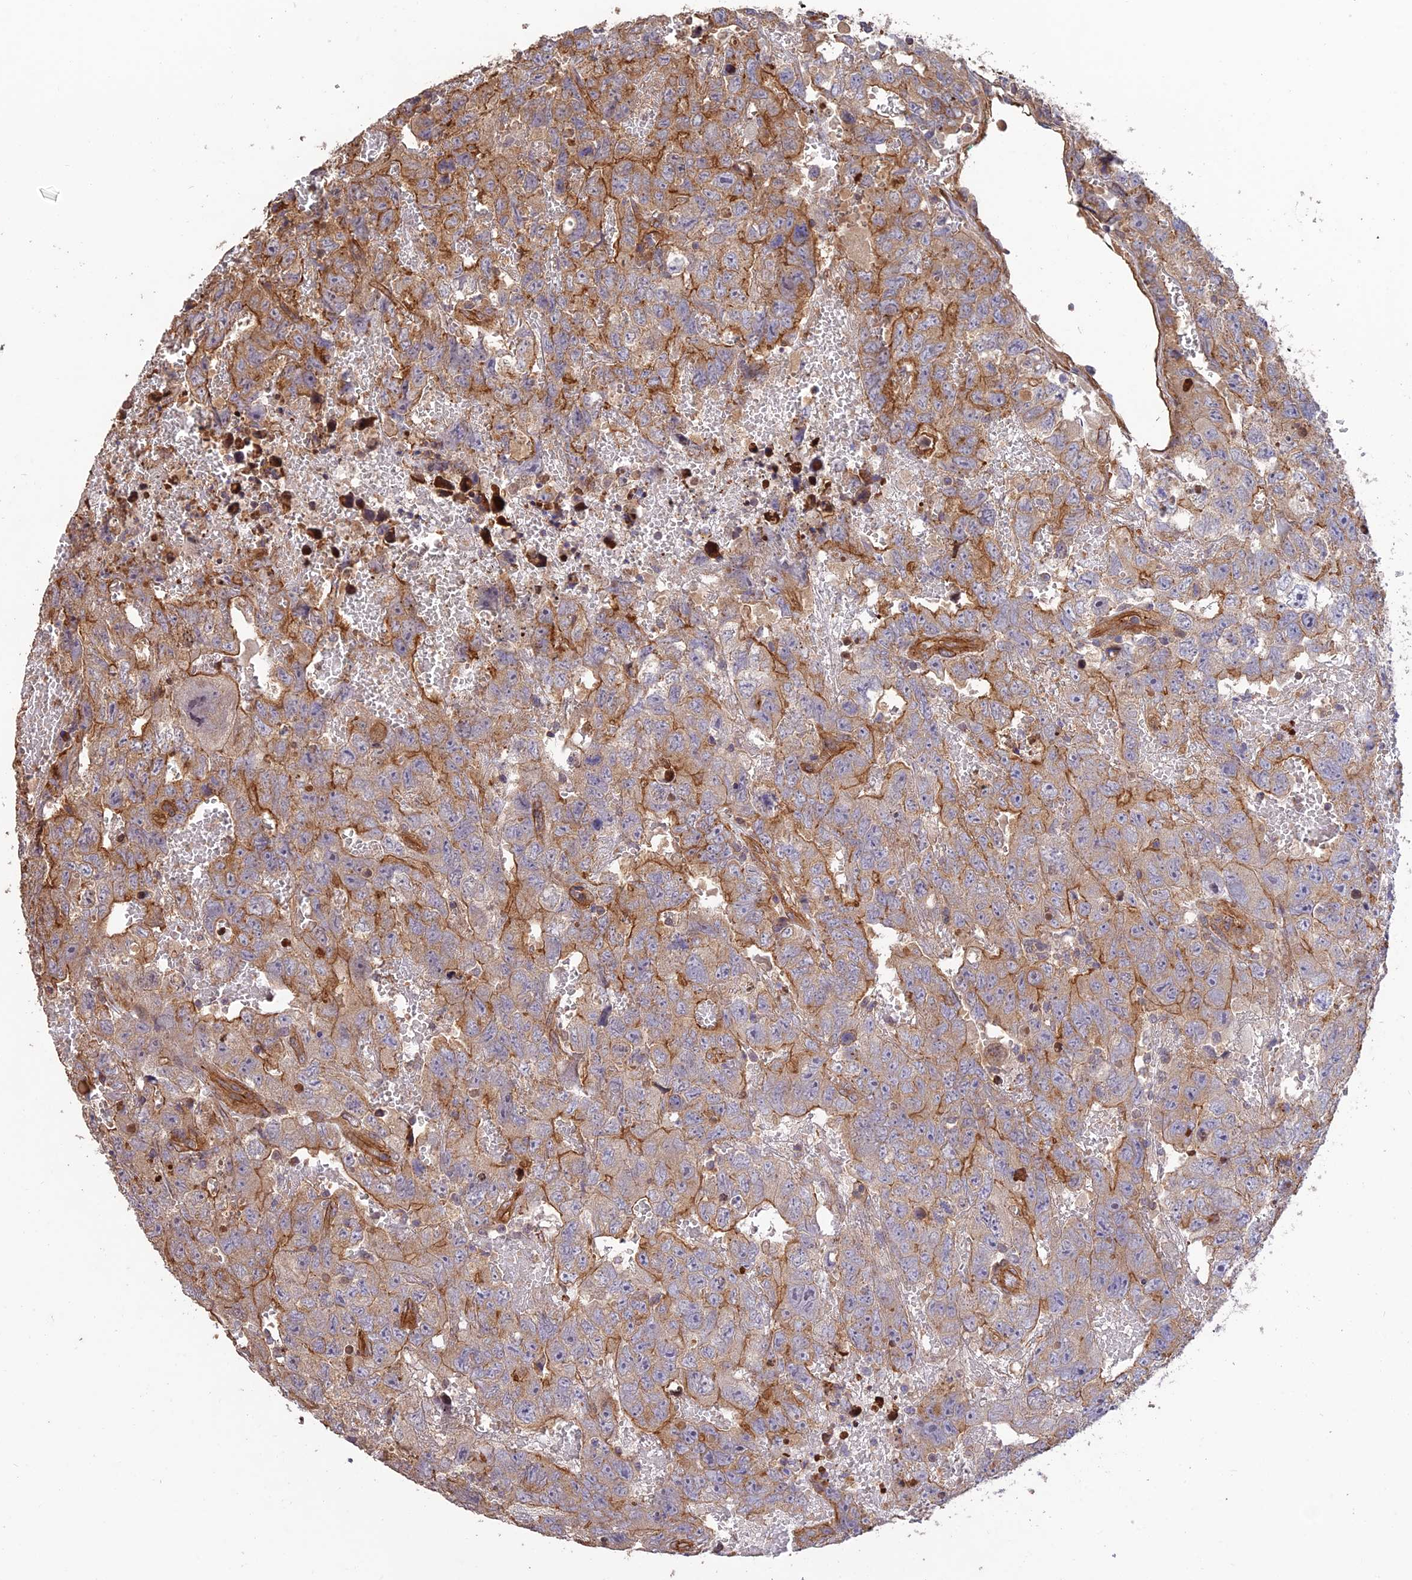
{"staining": {"intensity": "moderate", "quantity": "25%-75%", "location": "cytoplasmic/membranous"}, "tissue": "testis cancer", "cell_type": "Tumor cells", "image_type": "cancer", "snomed": [{"axis": "morphology", "description": "Carcinoma, Embryonal, NOS"}, {"axis": "topography", "description": "Testis"}], "caption": "IHC (DAB) staining of human testis embryonal carcinoma displays moderate cytoplasmic/membranous protein staining in approximately 25%-75% of tumor cells.", "gene": "HOMER2", "patient": {"sex": "male", "age": 45}}